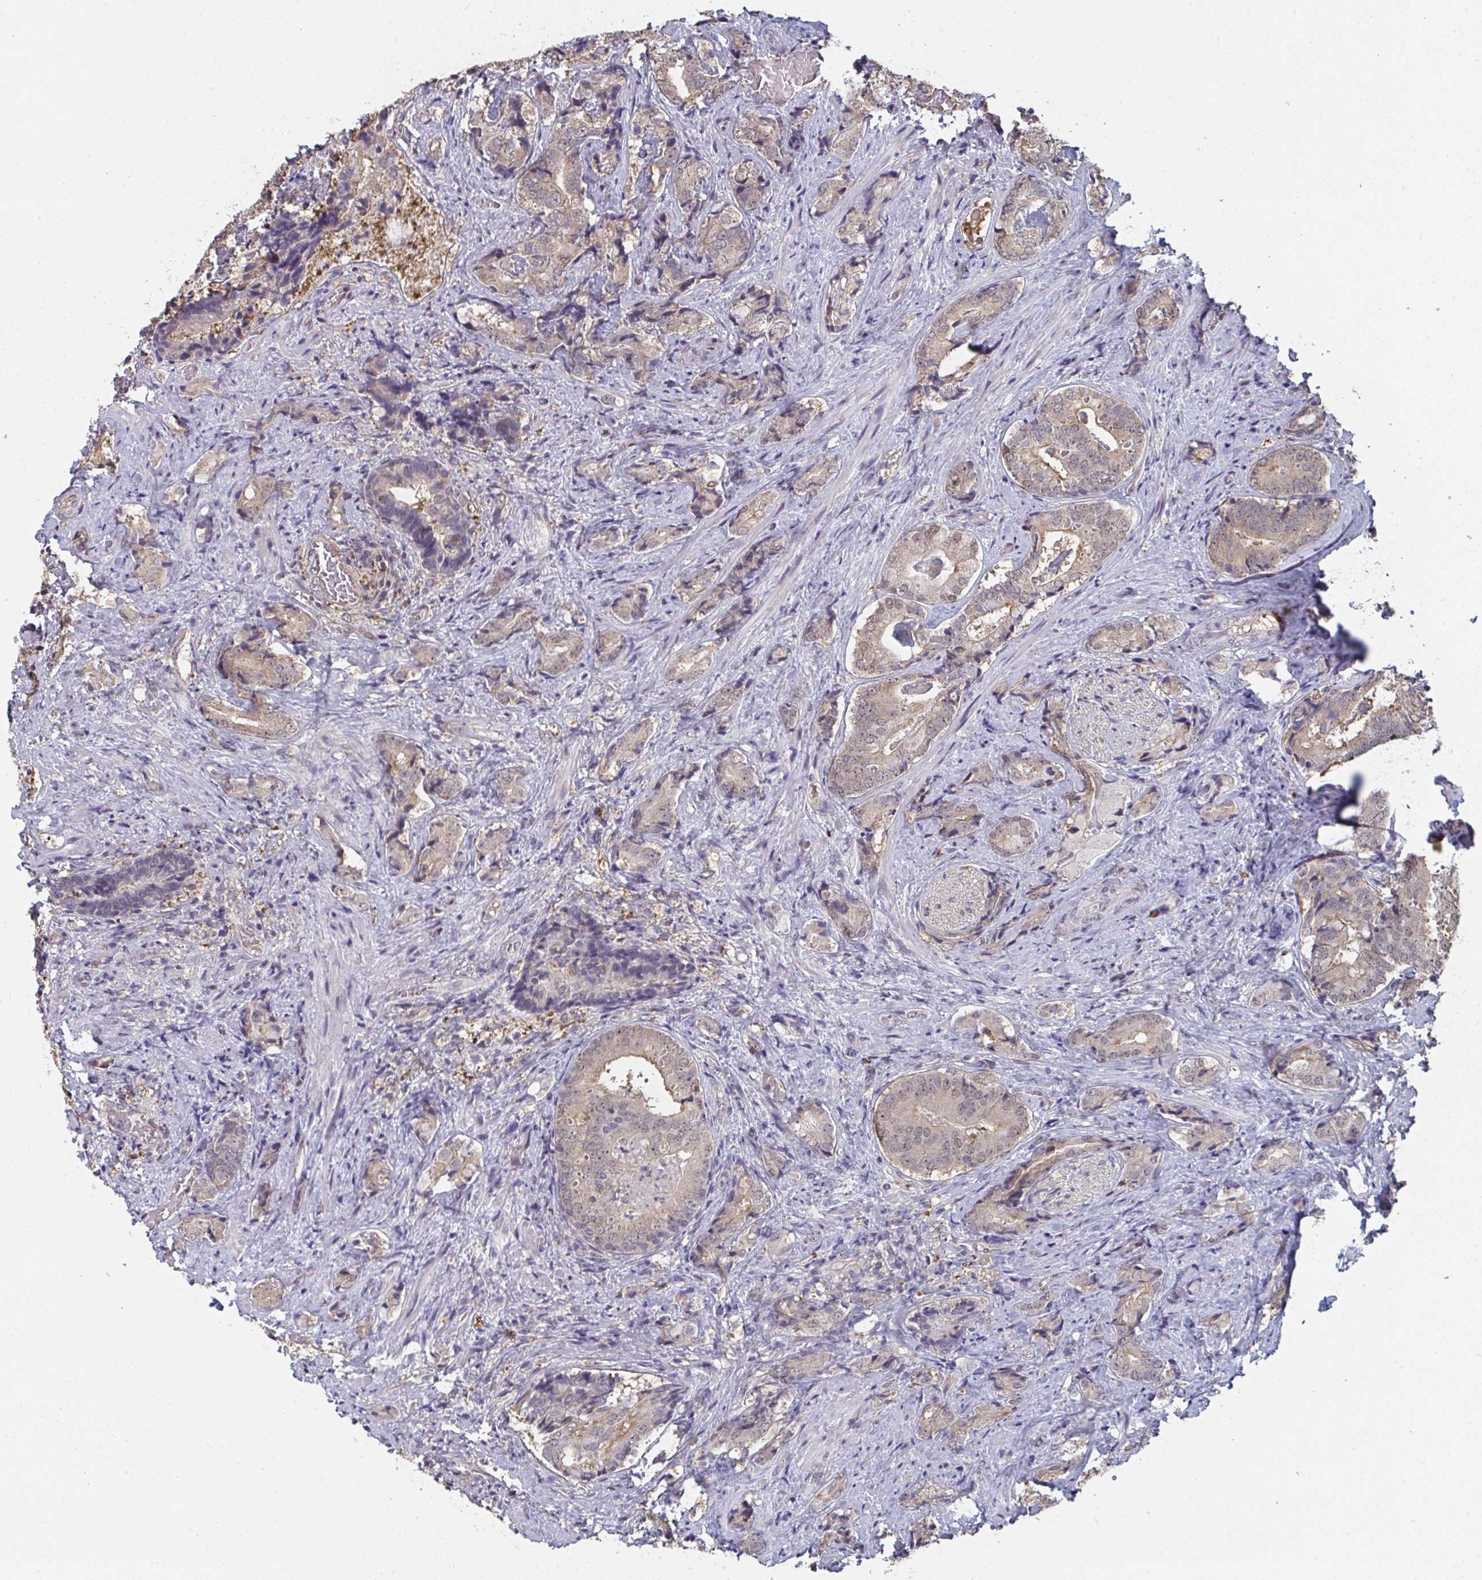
{"staining": {"intensity": "weak", "quantity": ">75%", "location": "cytoplasmic/membranous,nuclear"}, "tissue": "prostate cancer", "cell_type": "Tumor cells", "image_type": "cancer", "snomed": [{"axis": "morphology", "description": "Adenocarcinoma, High grade"}, {"axis": "topography", "description": "Prostate"}], "caption": "DAB (3,3'-diaminobenzidine) immunohistochemical staining of prostate high-grade adenocarcinoma exhibits weak cytoplasmic/membranous and nuclear protein positivity in approximately >75% of tumor cells.", "gene": "LIX1", "patient": {"sex": "male", "age": 62}}